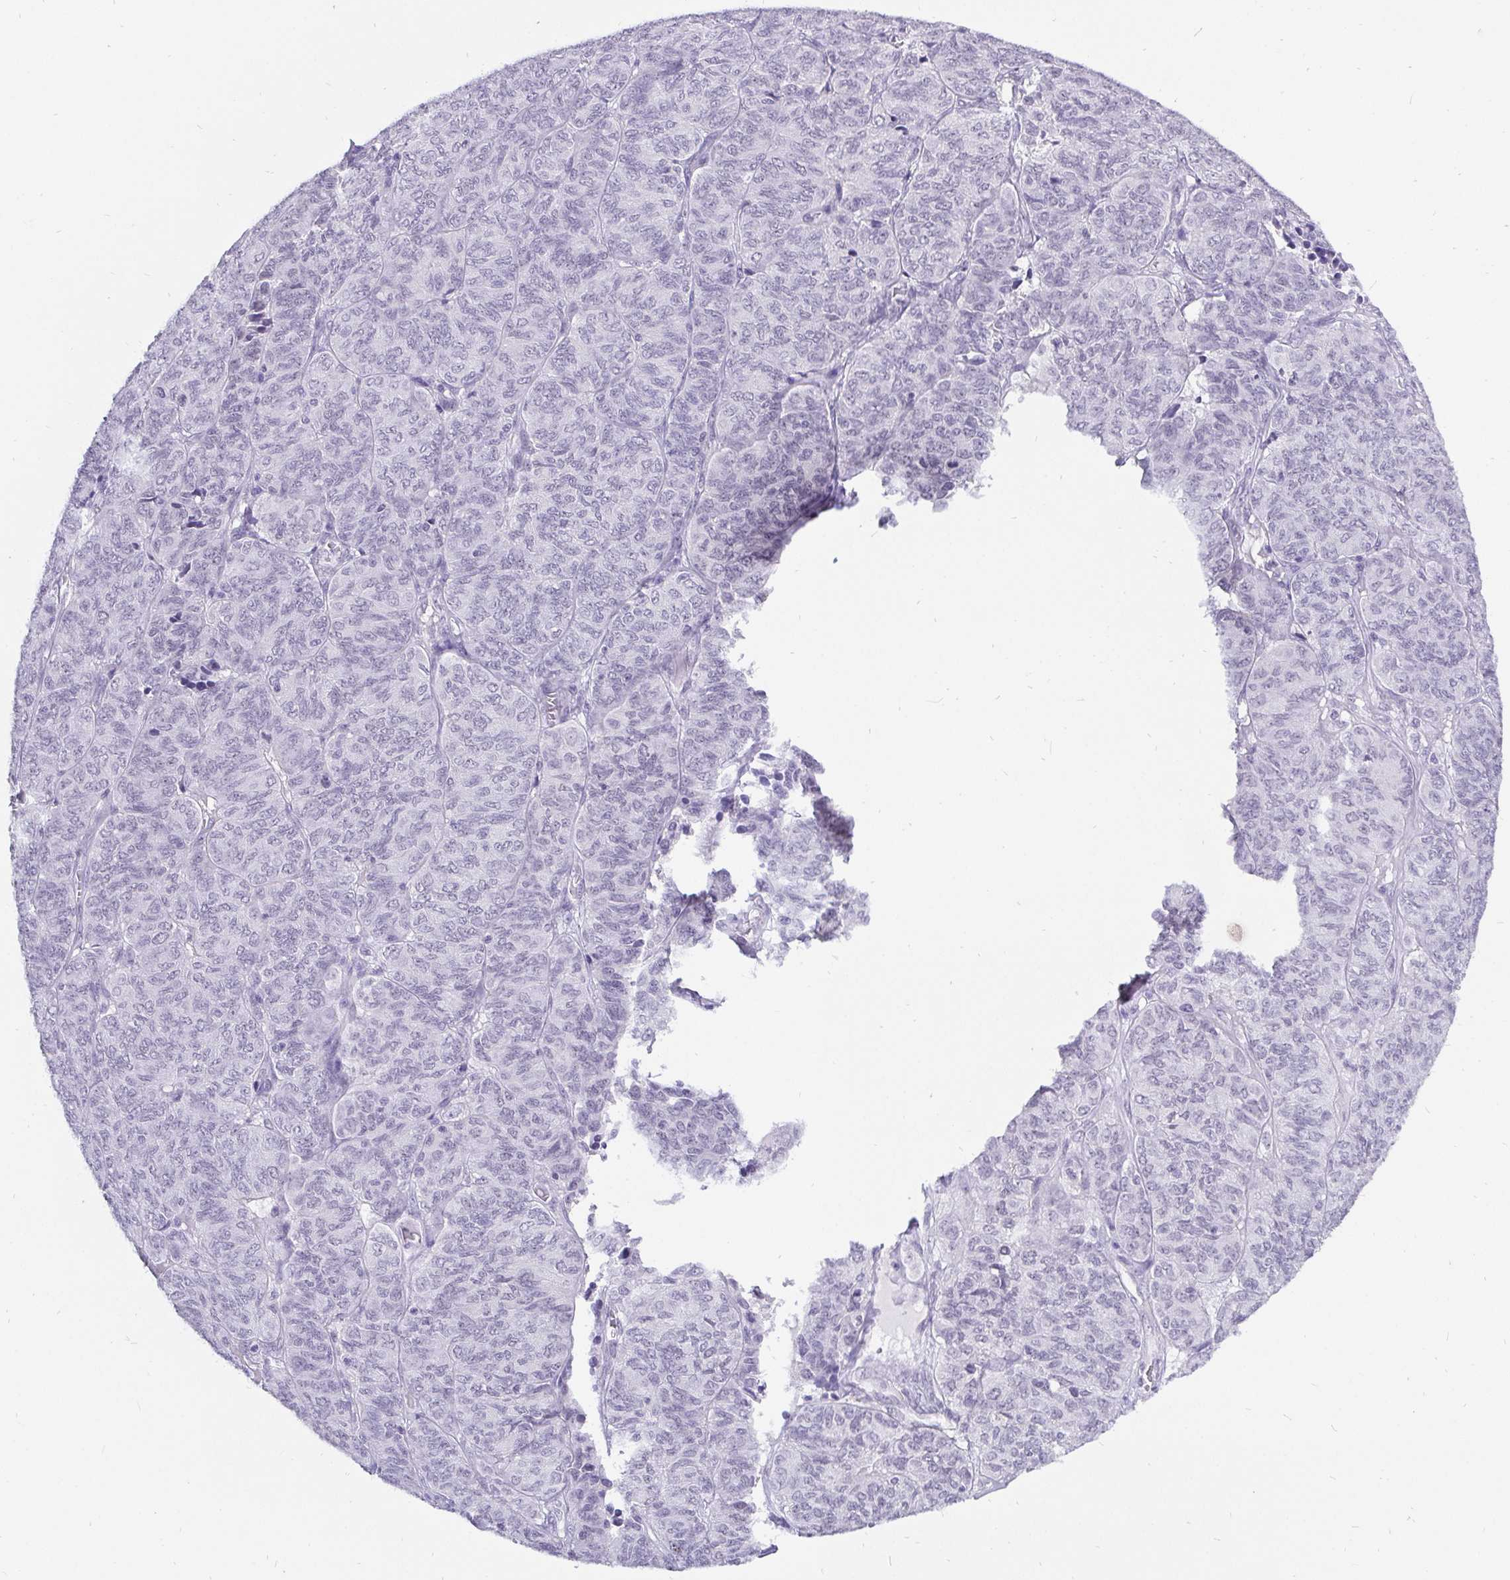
{"staining": {"intensity": "negative", "quantity": "none", "location": "none"}, "tissue": "ovarian cancer", "cell_type": "Tumor cells", "image_type": "cancer", "snomed": [{"axis": "morphology", "description": "Carcinoma, endometroid"}, {"axis": "topography", "description": "Ovary"}], "caption": "Tumor cells show no significant protein staining in ovarian cancer (endometroid carcinoma).", "gene": "ZNF860", "patient": {"sex": "female", "age": 80}}